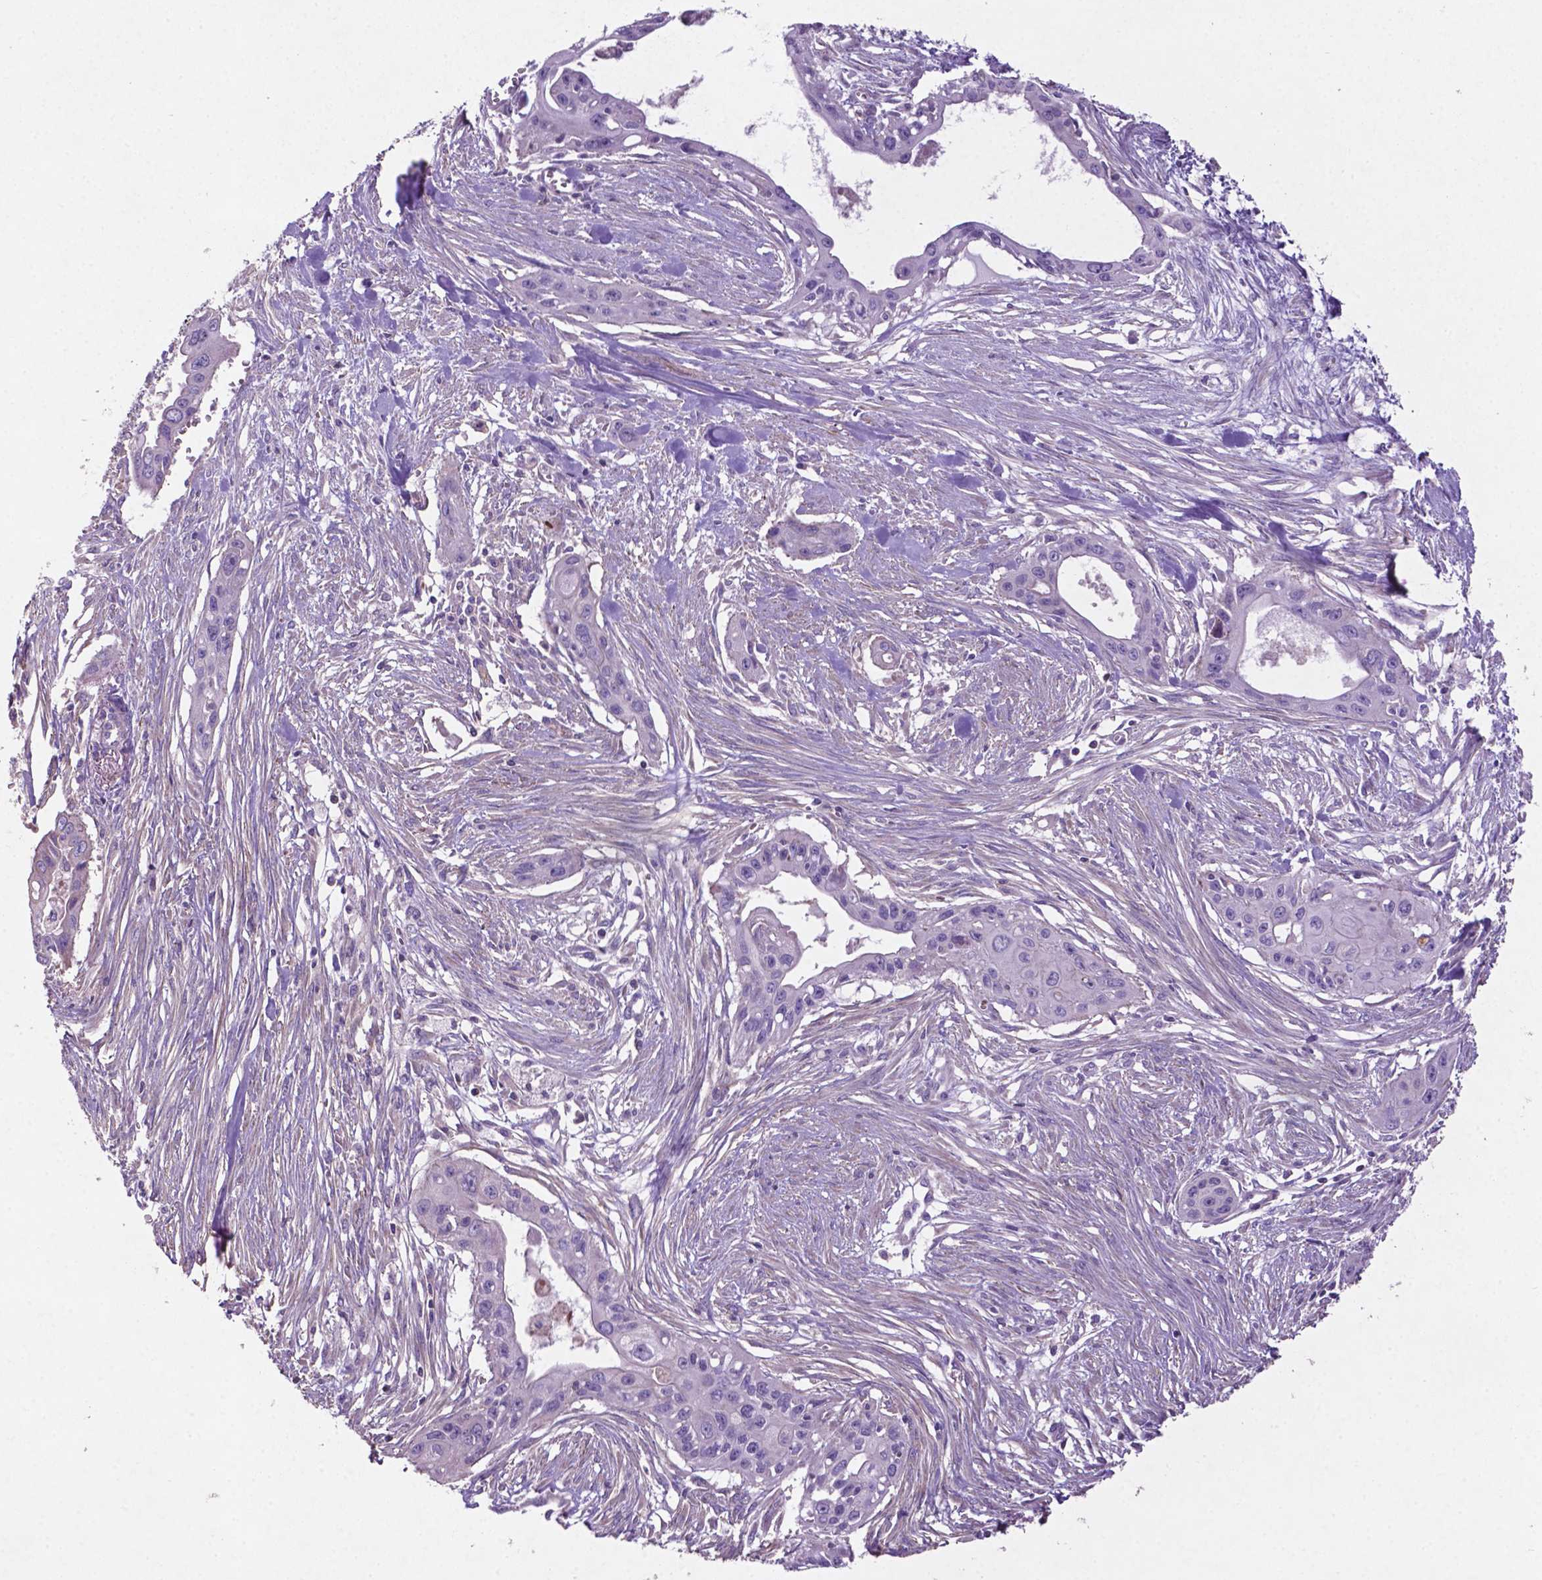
{"staining": {"intensity": "negative", "quantity": "none", "location": "none"}, "tissue": "pancreatic cancer", "cell_type": "Tumor cells", "image_type": "cancer", "snomed": [{"axis": "morphology", "description": "Adenocarcinoma, NOS"}, {"axis": "topography", "description": "Pancreas"}], "caption": "Pancreatic cancer stained for a protein using immunohistochemistry (IHC) demonstrates no expression tumor cells.", "gene": "BMP4", "patient": {"sex": "male", "age": 60}}